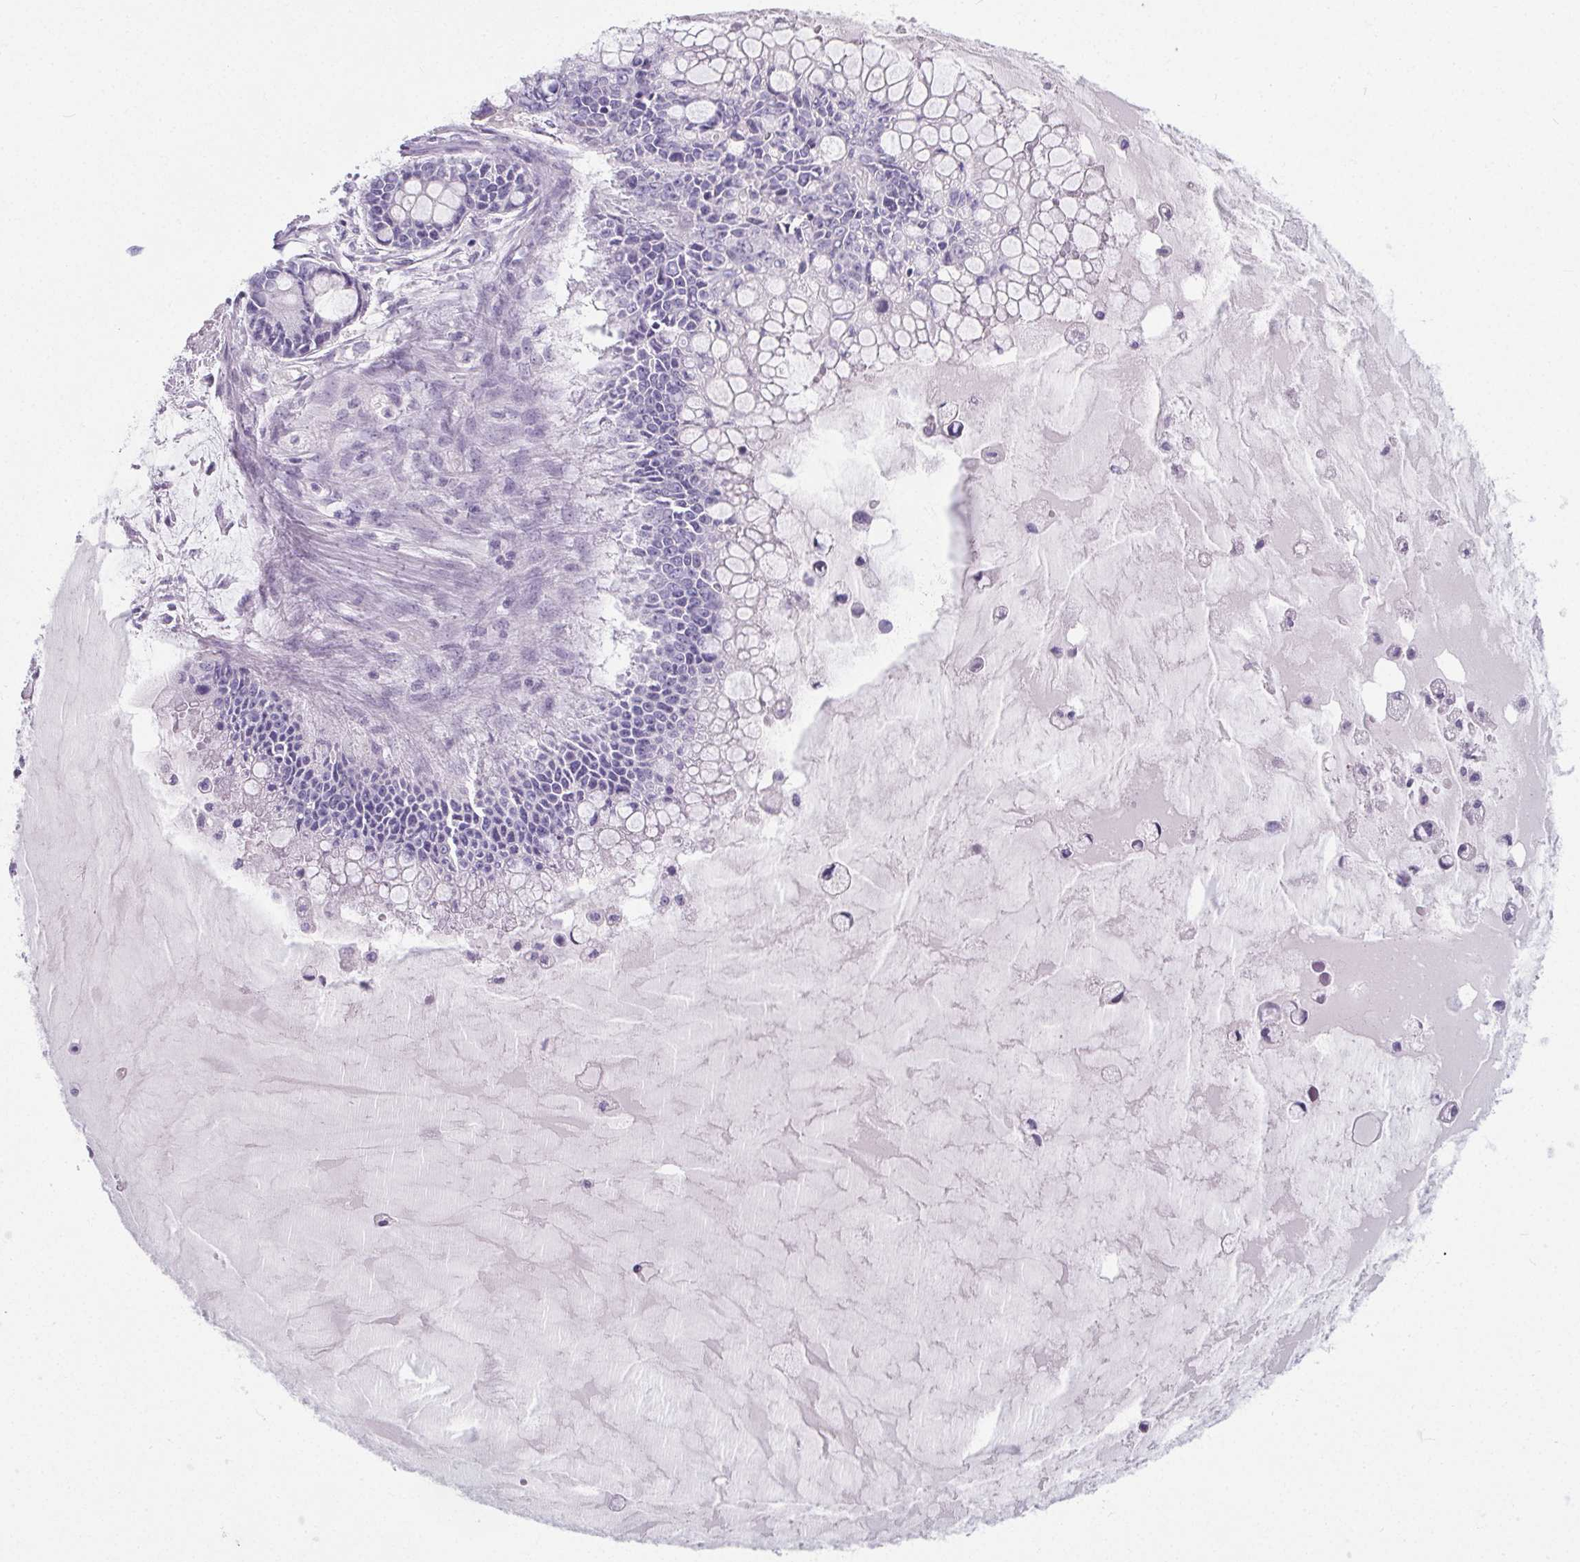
{"staining": {"intensity": "negative", "quantity": "none", "location": "none"}, "tissue": "ovarian cancer", "cell_type": "Tumor cells", "image_type": "cancer", "snomed": [{"axis": "morphology", "description": "Cystadenocarcinoma, mucinous, NOS"}, {"axis": "topography", "description": "Ovary"}], "caption": "Immunohistochemical staining of ovarian mucinous cystadenocarcinoma reveals no significant staining in tumor cells.", "gene": "ADRB1", "patient": {"sex": "female", "age": 63}}